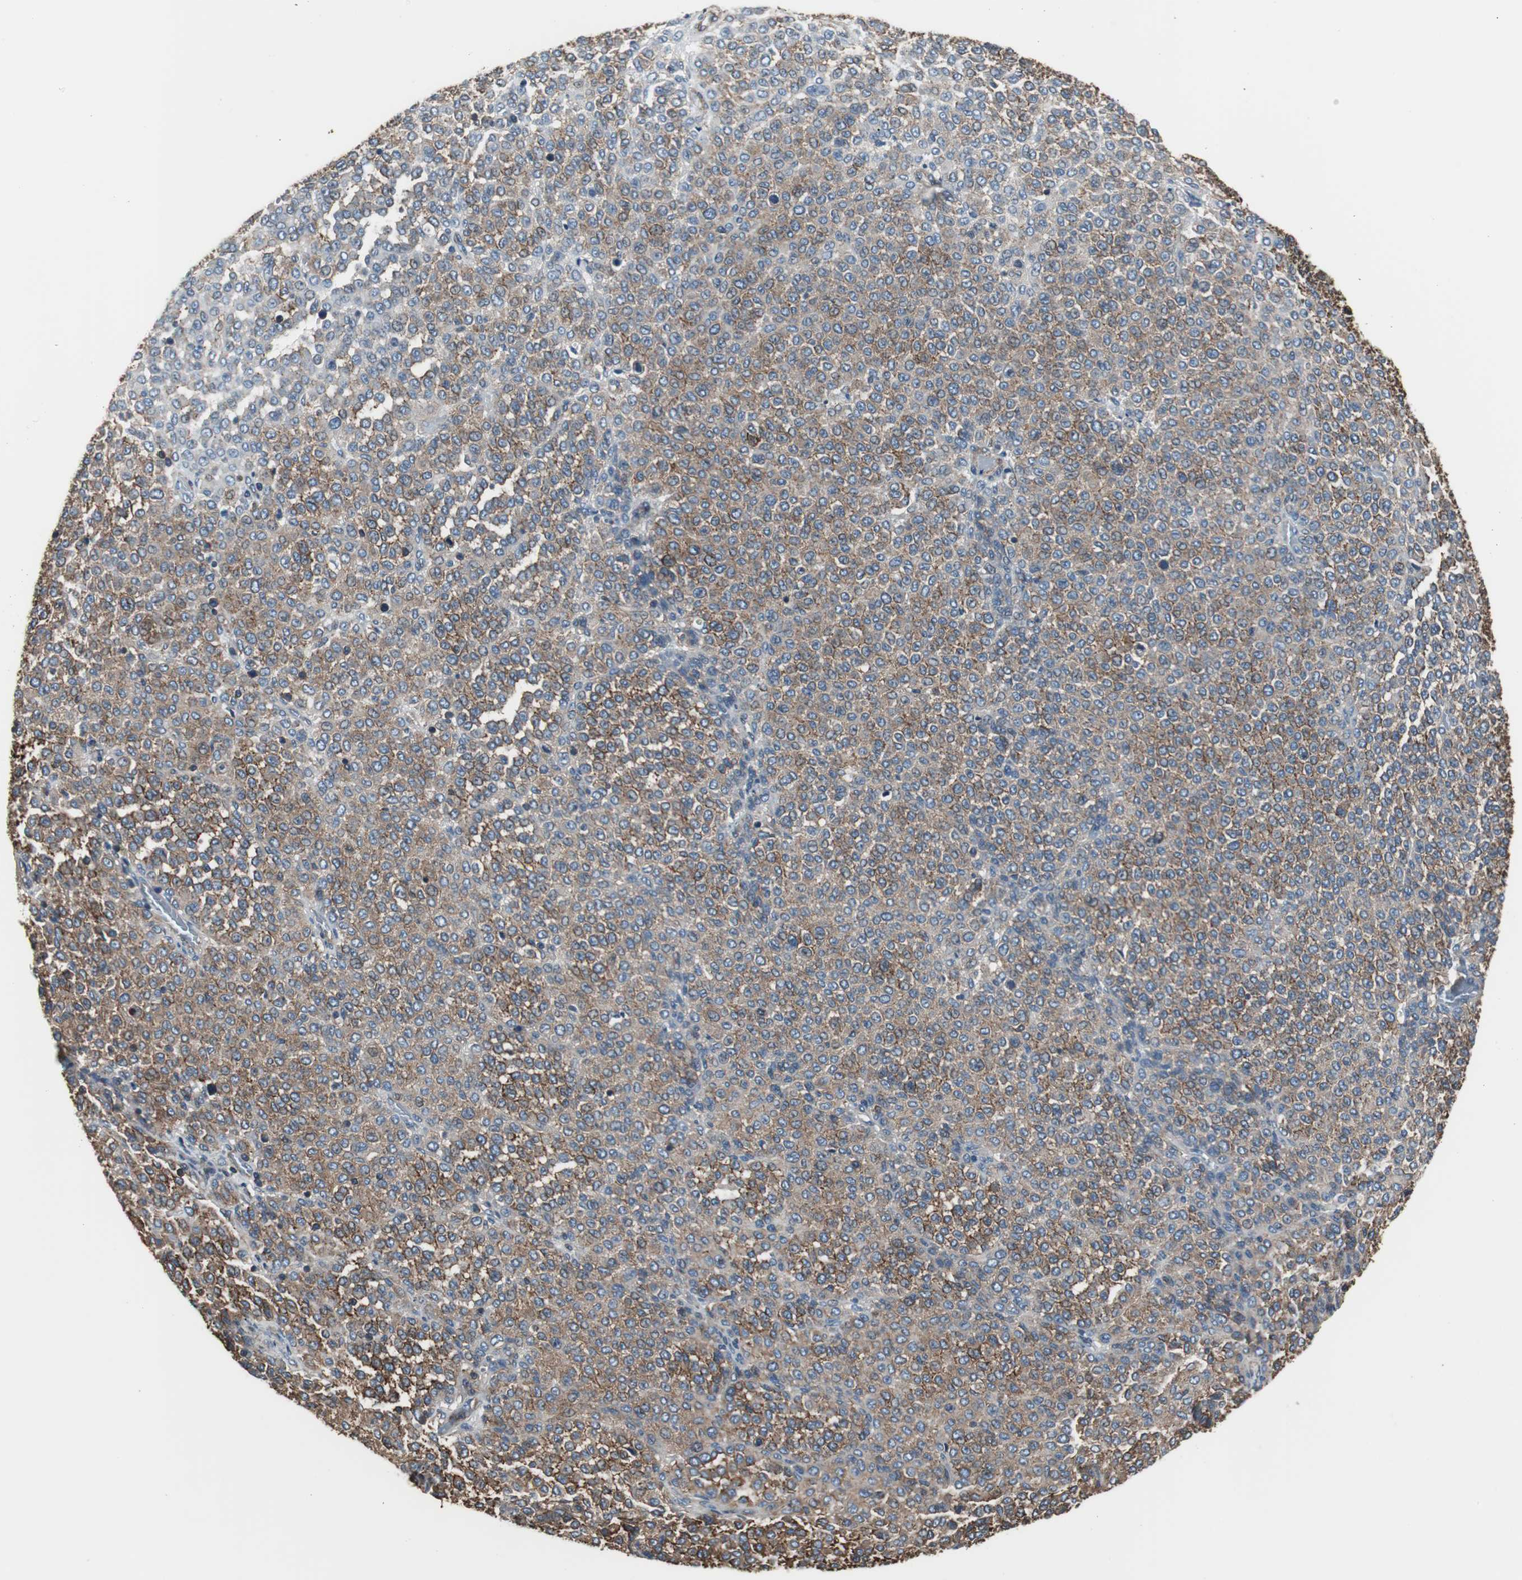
{"staining": {"intensity": "moderate", "quantity": ">75%", "location": "cytoplasmic/membranous"}, "tissue": "melanoma", "cell_type": "Tumor cells", "image_type": "cancer", "snomed": [{"axis": "morphology", "description": "Malignant melanoma, Metastatic site"}, {"axis": "topography", "description": "Pancreas"}], "caption": "Melanoma stained with a brown dye shows moderate cytoplasmic/membranous positive expression in approximately >75% of tumor cells.", "gene": "ACTN1", "patient": {"sex": "female", "age": 30}}